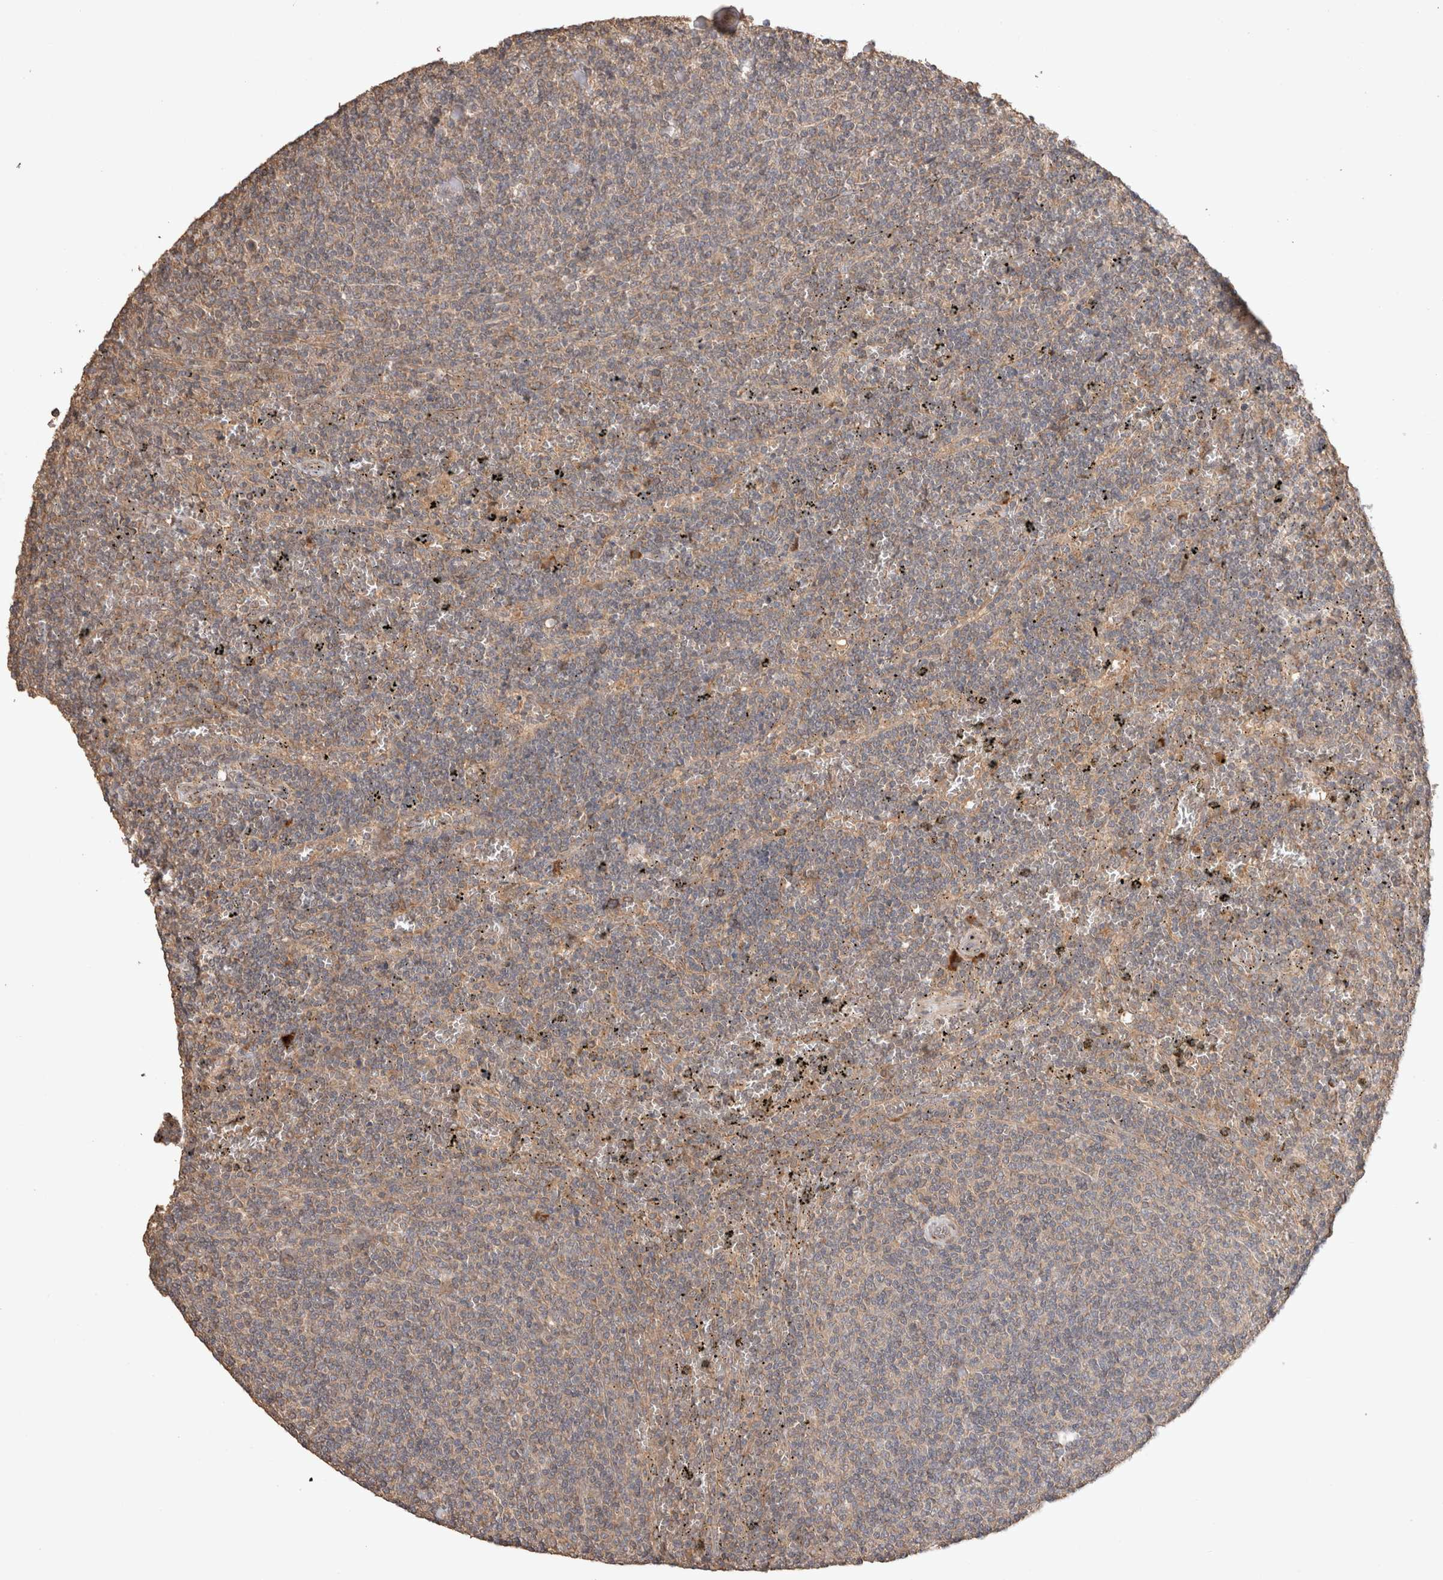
{"staining": {"intensity": "weak", "quantity": "25%-75%", "location": "cytoplasmic/membranous"}, "tissue": "lymphoma", "cell_type": "Tumor cells", "image_type": "cancer", "snomed": [{"axis": "morphology", "description": "Malignant lymphoma, non-Hodgkin's type, Low grade"}, {"axis": "topography", "description": "Spleen"}], "caption": "Brown immunohistochemical staining in malignant lymphoma, non-Hodgkin's type (low-grade) shows weak cytoplasmic/membranous expression in about 25%-75% of tumor cells. (Brightfield microscopy of DAB IHC at high magnification).", "gene": "HROB", "patient": {"sex": "female", "age": 50}}